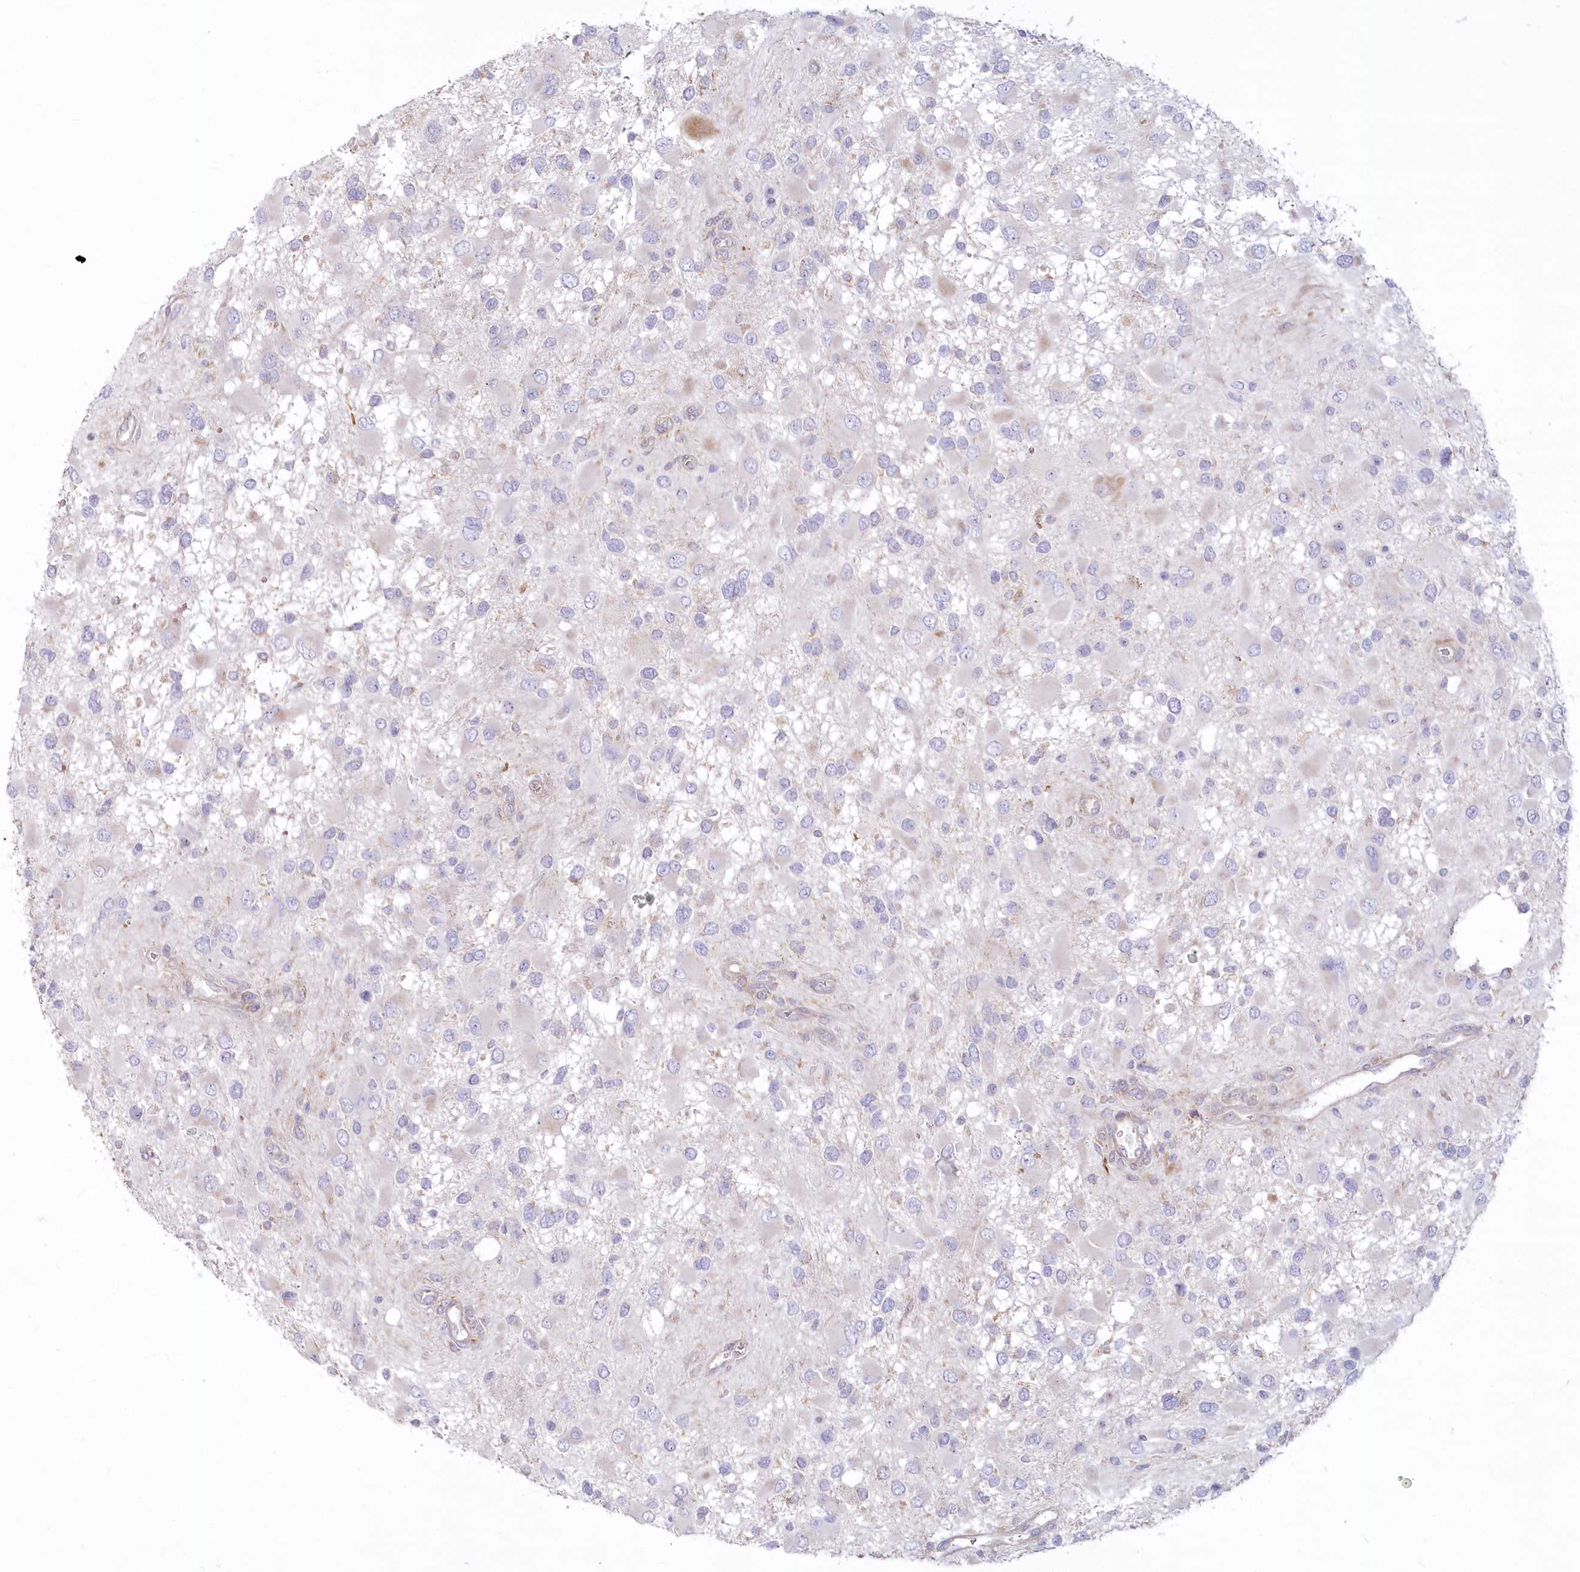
{"staining": {"intensity": "negative", "quantity": "none", "location": "none"}, "tissue": "glioma", "cell_type": "Tumor cells", "image_type": "cancer", "snomed": [{"axis": "morphology", "description": "Glioma, malignant, High grade"}, {"axis": "topography", "description": "Brain"}], "caption": "An immunohistochemistry (IHC) photomicrograph of malignant high-grade glioma is shown. There is no staining in tumor cells of malignant high-grade glioma. Brightfield microscopy of IHC stained with DAB (brown) and hematoxylin (blue), captured at high magnification.", "gene": "MTG1", "patient": {"sex": "male", "age": 53}}